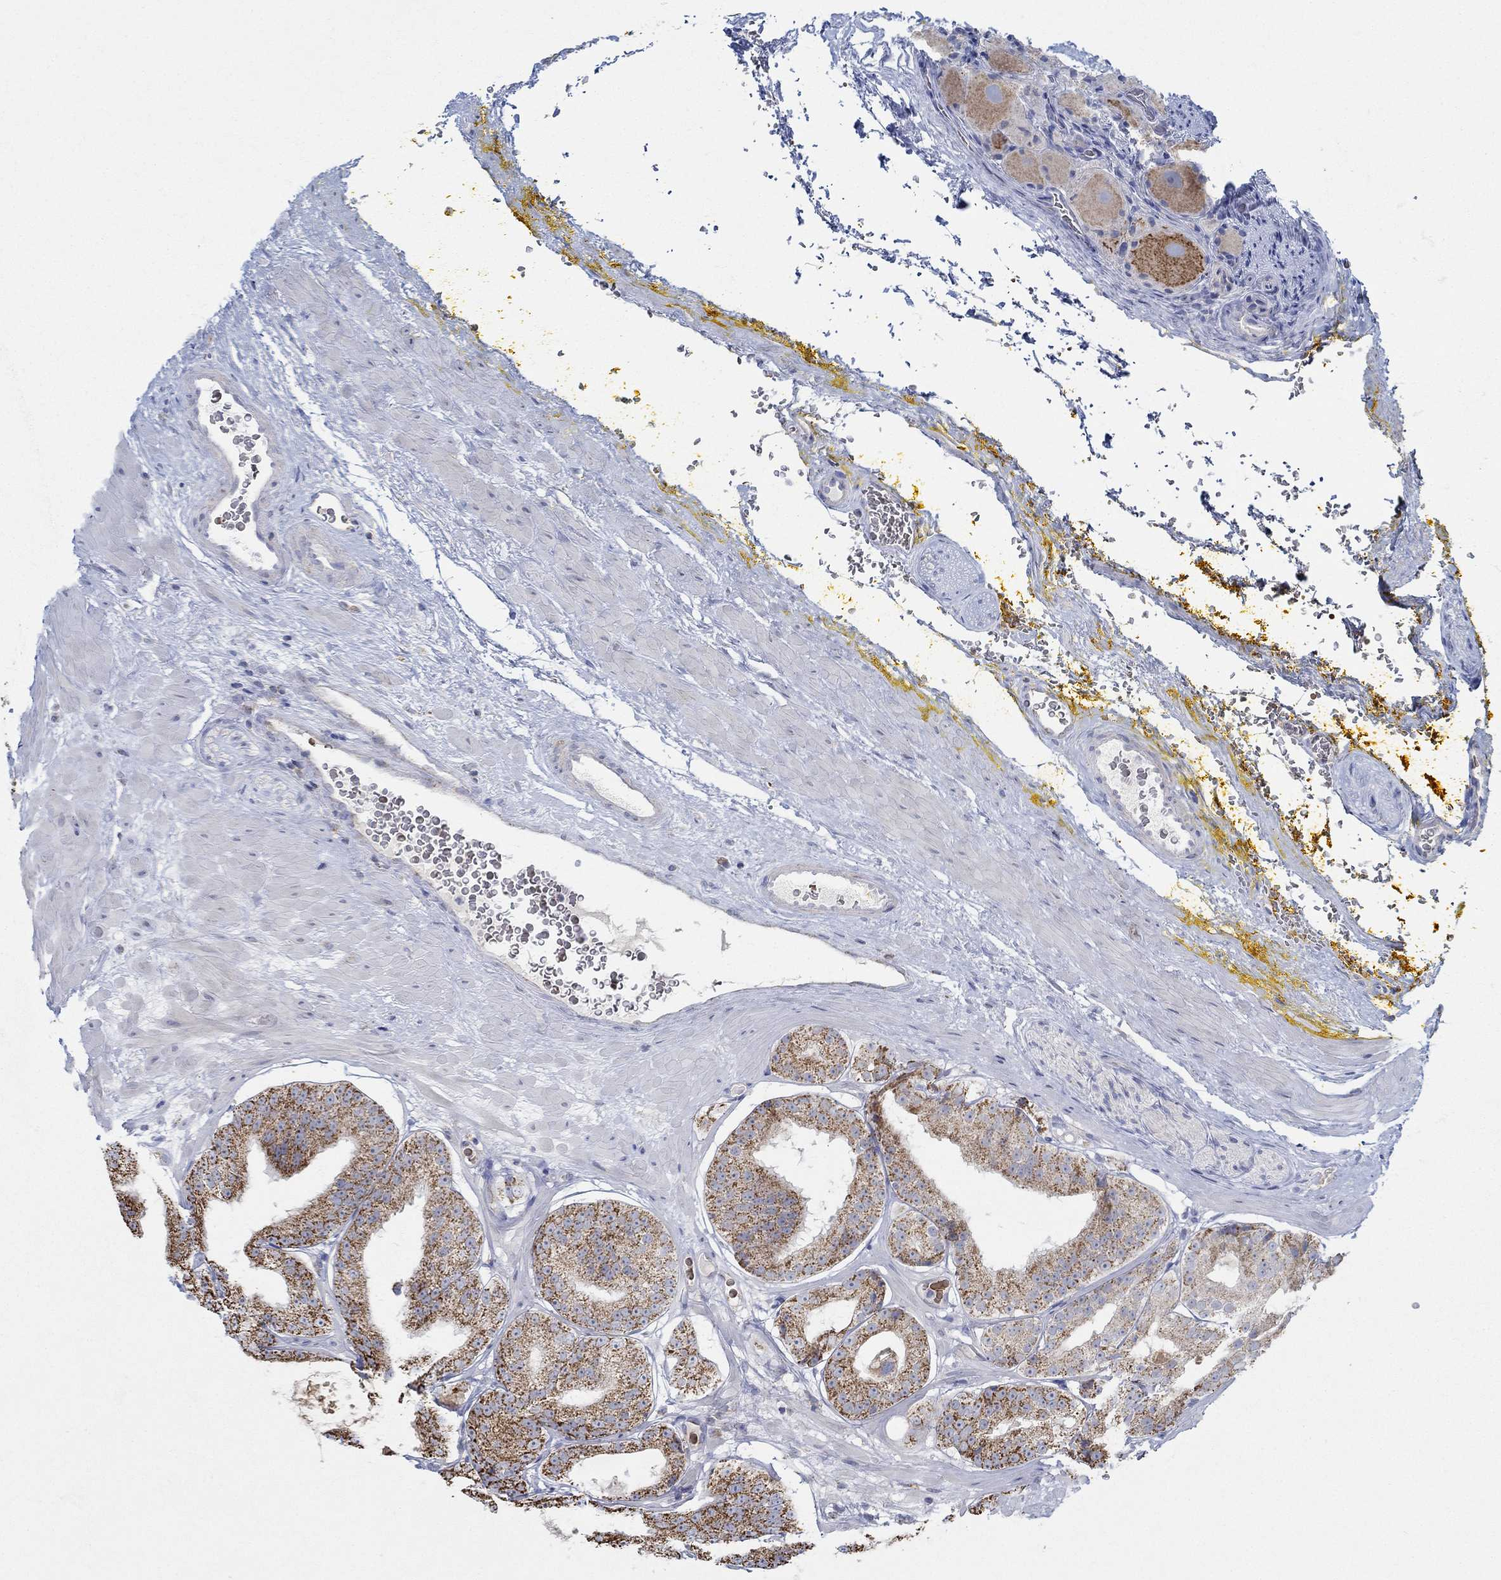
{"staining": {"intensity": "strong", "quantity": ">75%", "location": "cytoplasmic/membranous"}, "tissue": "prostate cancer", "cell_type": "Tumor cells", "image_type": "cancer", "snomed": [{"axis": "morphology", "description": "Adenocarcinoma, Low grade"}, {"axis": "topography", "description": "Prostate"}], "caption": "About >75% of tumor cells in prostate cancer exhibit strong cytoplasmic/membranous protein positivity as visualized by brown immunohistochemical staining.", "gene": "GLOD5", "patient": {"sex": "male", "age": 60}}